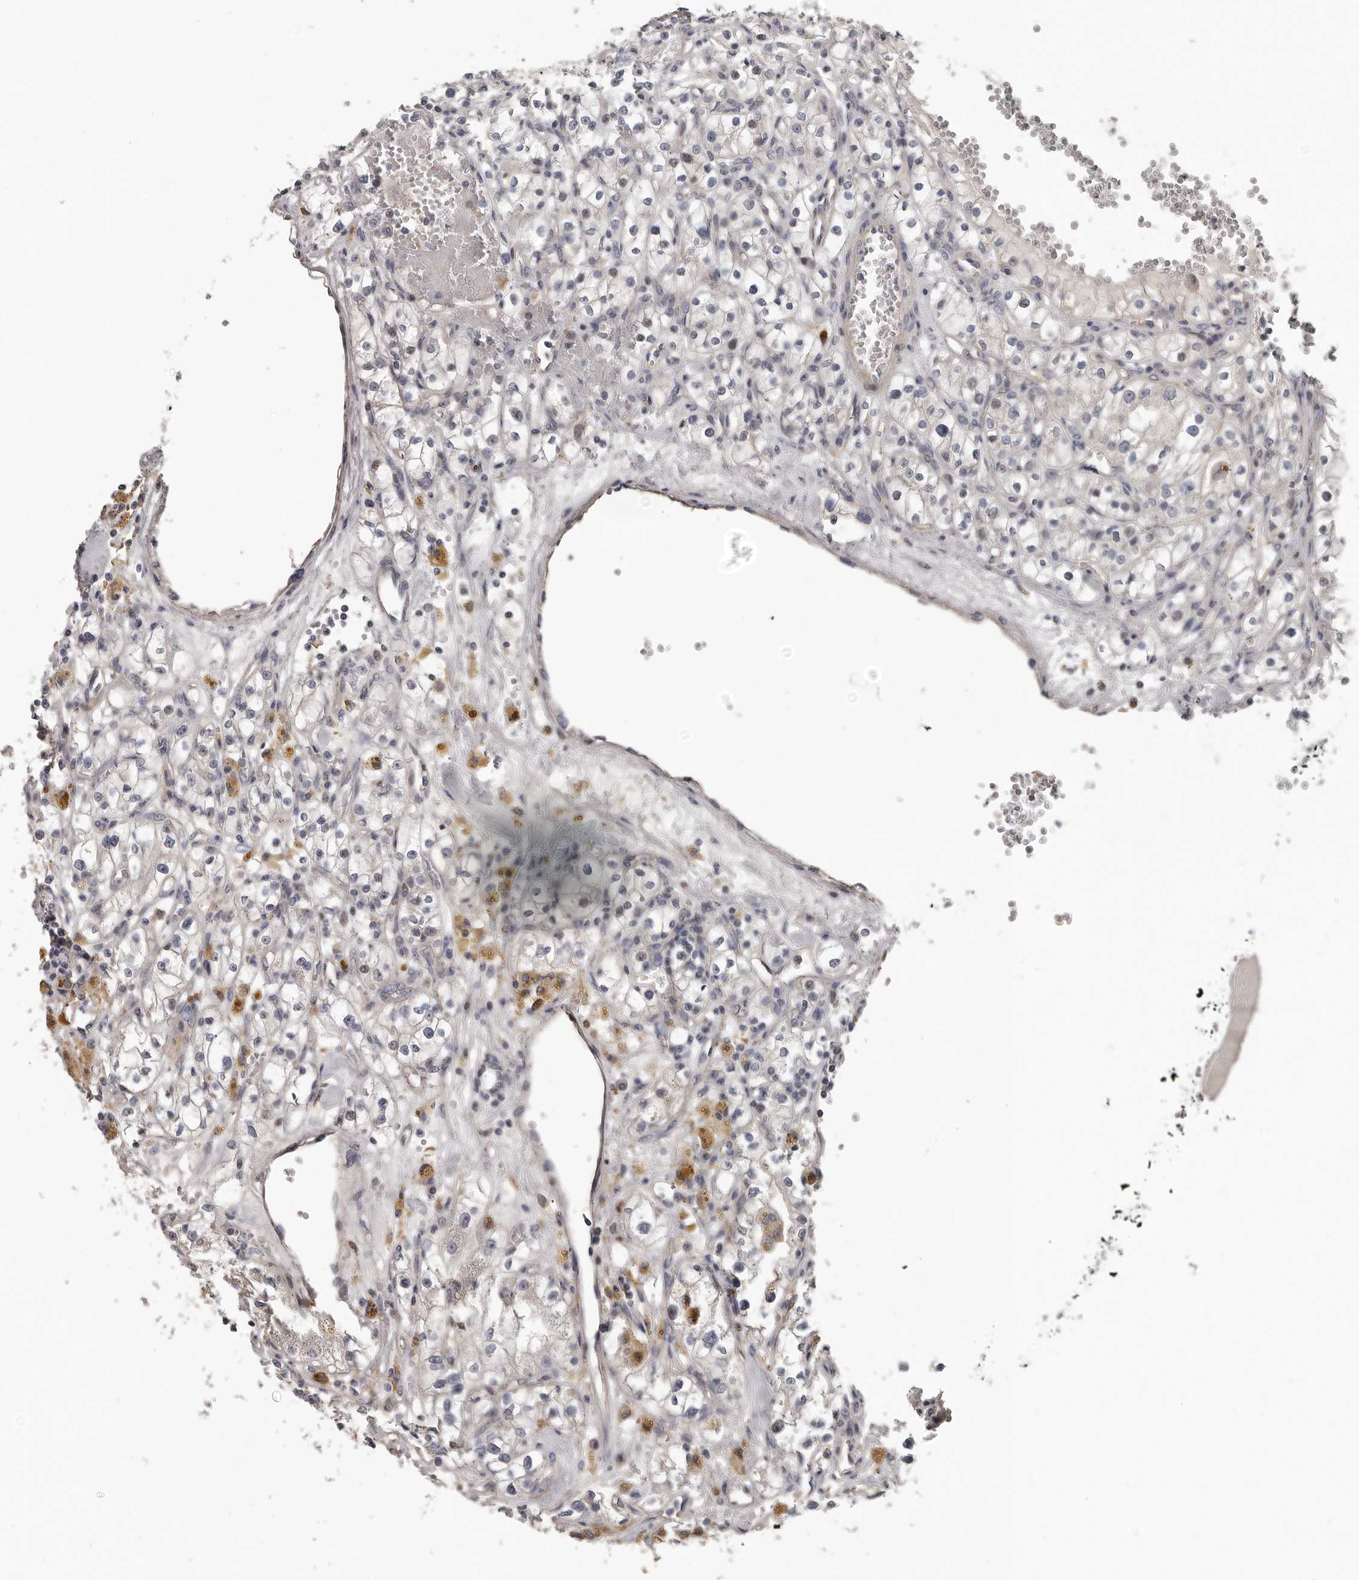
{"staining": {"intensity": "negative", "quantity": "none", "location": "none"}, "tissue": "renal cancer", "cell_type": "Tumor cells", "image_type": "cancer", "snomed": [{"axis": "morphology", "description": "Adenocarcinoma, NOS"}, {"axis": "topography", "description": "Kidney"}], "caption": "Photomicrograph shows no protein expression in tumor cells of adenocarcinoma (renal) tissue.", "gene": "RNF217", "patient": {"sex": "male", "age": 56}}